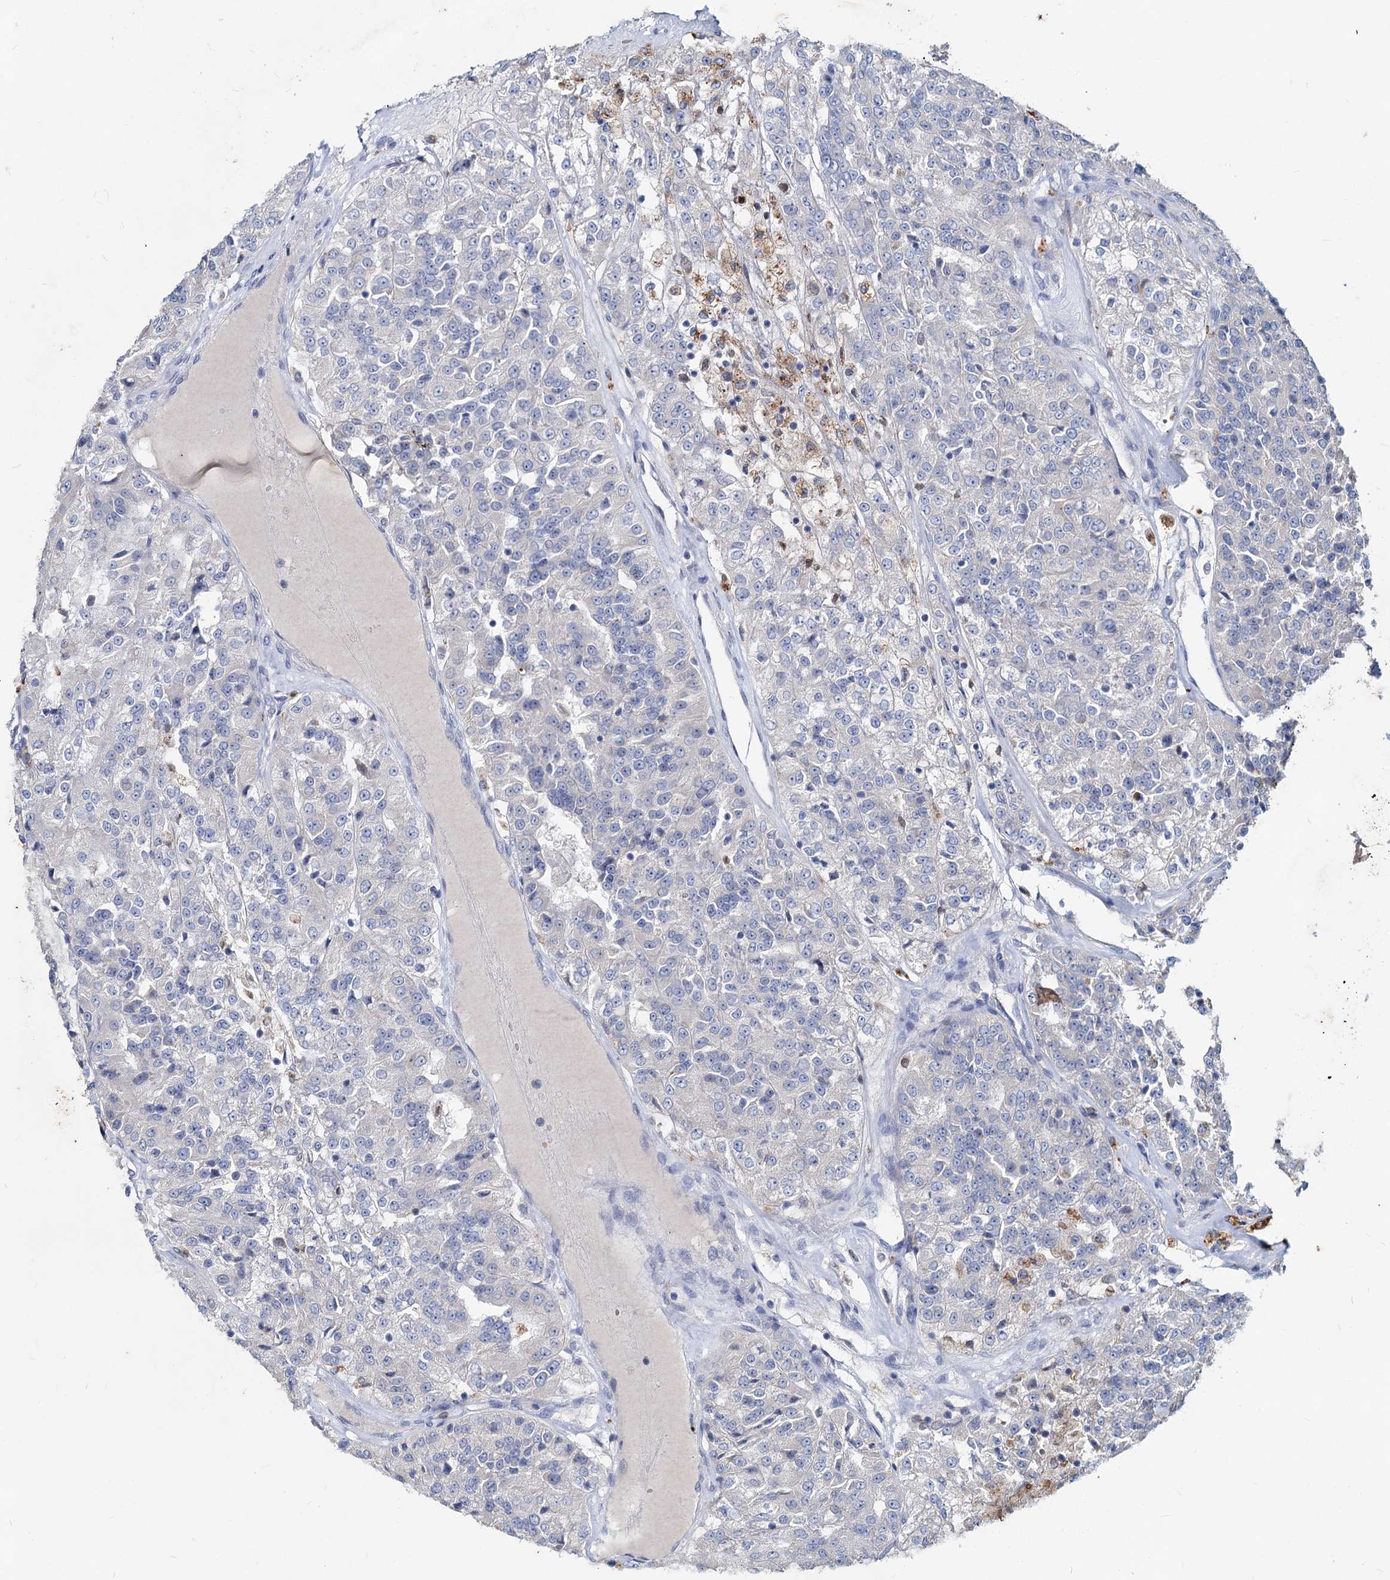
{"staining": {"intensity": "negative", "quantity": "none", "location": "none"}, "tissue": "renal cancer", "cell_type": "Tumor cells", "image_type": "cancer", "snomed": [{"axis": "morphology", "description": "Adenocarcinoma, NOS"}, {"axis": "topography", "description": "Kidney"}], "caption": "An image of human adenocarcinoma (renal) is negative for staining in tumor cells.", "gene": "TMX2", "patient": {"sex": "female", "age": 63}}